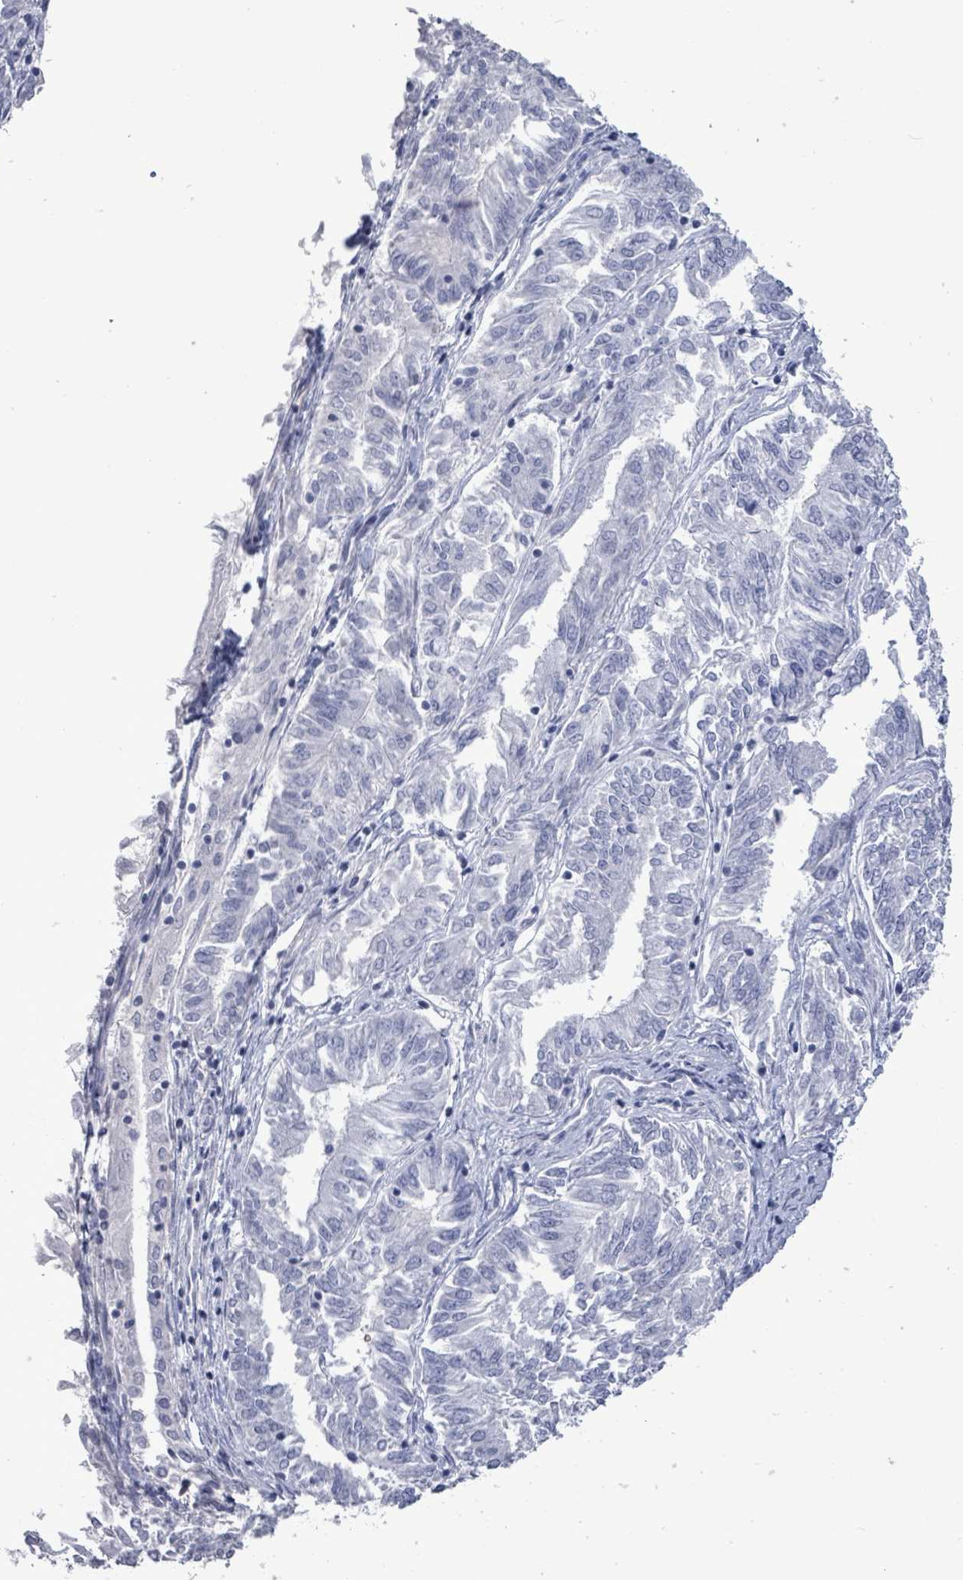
{"staining": {"intensity": "negative", "quantity": "none", "location": "none"}, "tissue": "endometrial cancer", "cell_type": "Tumor cells", "image_type": "cancer", "snomed": [{"axis": "morphology", "description": "Adenocarcinoma, NOS"}, {"axis": "topography", "description": "Endometrium"}], "caption": "Endometrial cancer was stained to show a protein in brown. There is no significant positivity in tumor cells. (DAB immunohistochemistry with hematoxylin counter stain).", "gene": "CT45A5", "patient": {"sex": "female", "age": 58}}